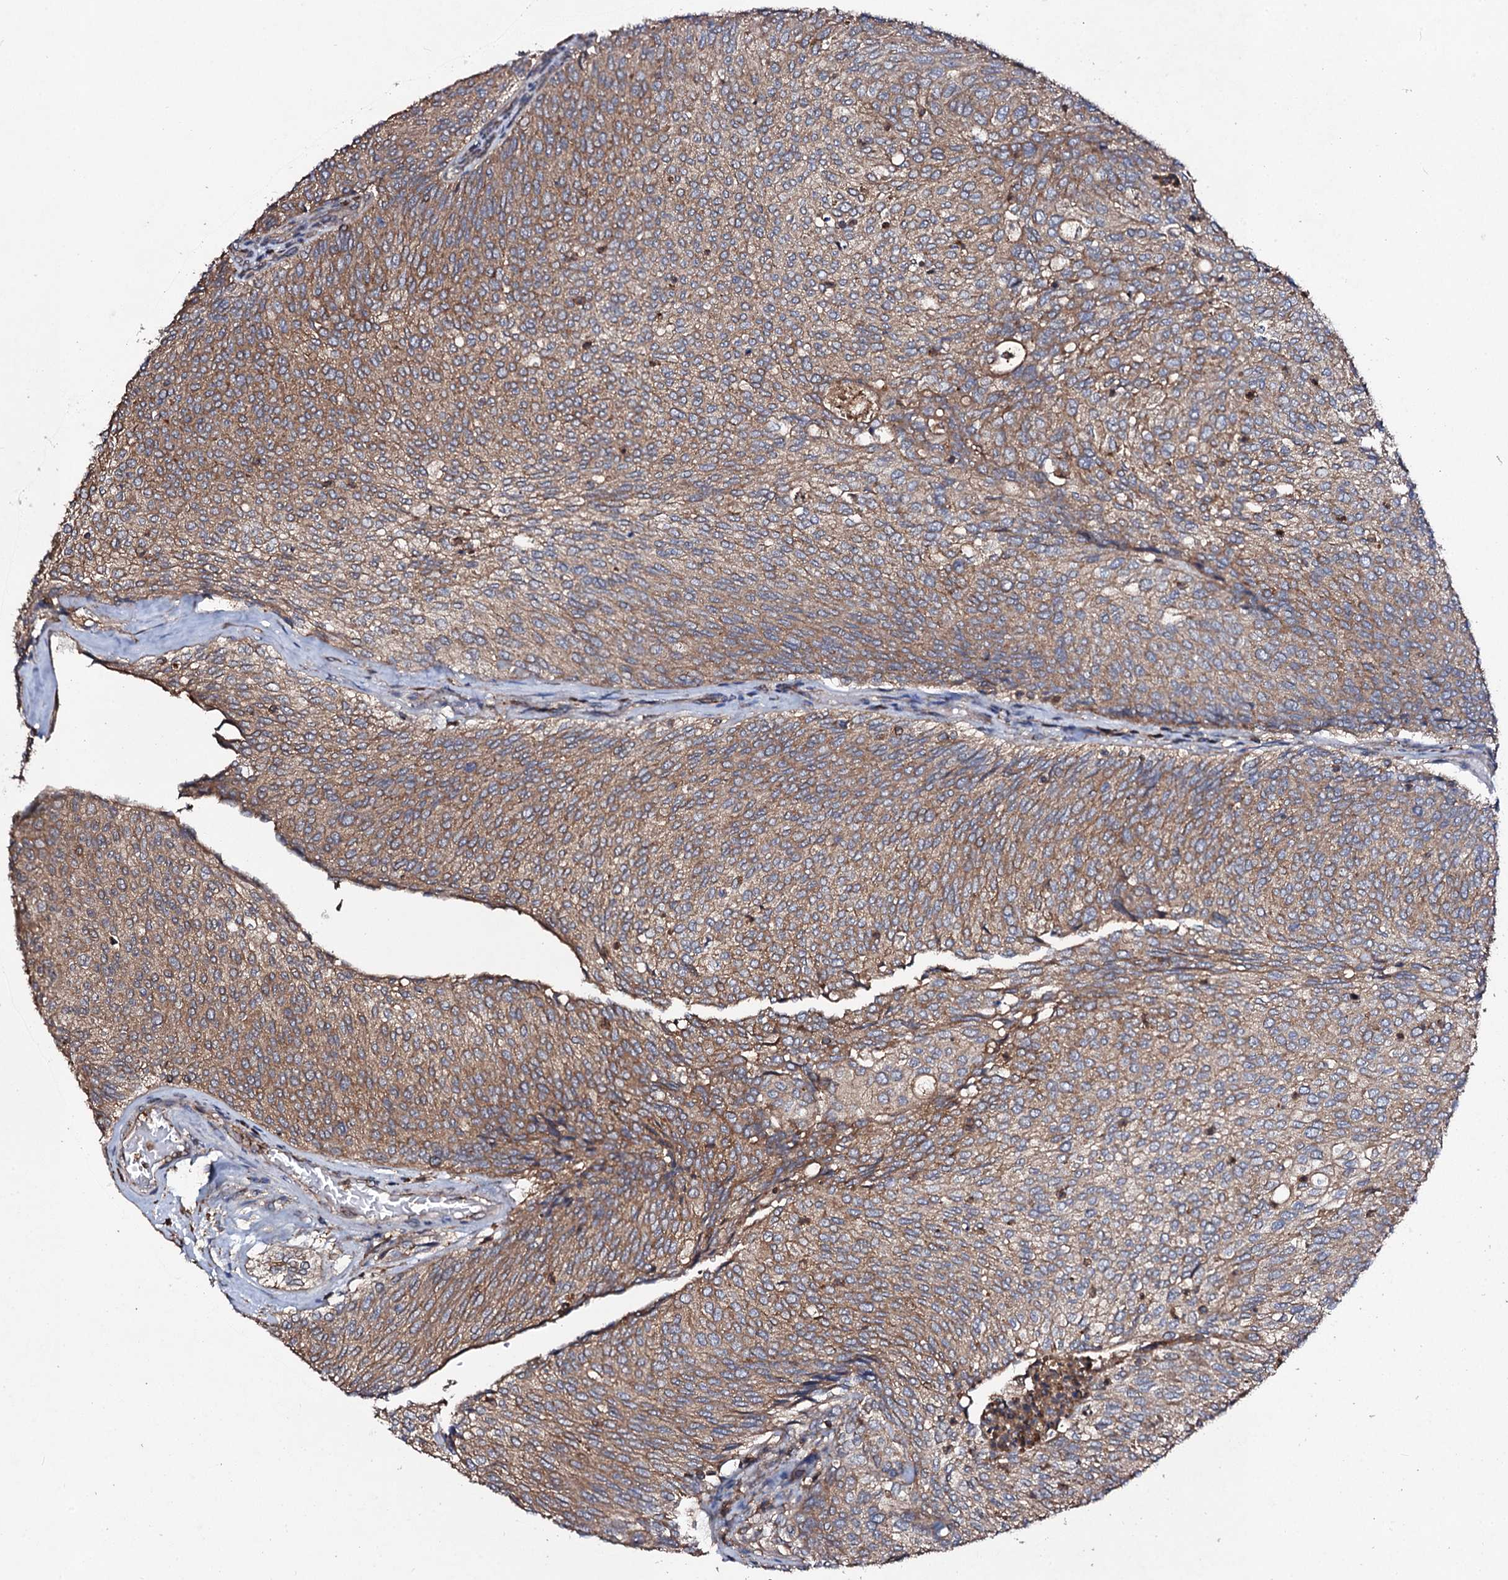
{"staining": {"intensity": "moderate", "quantity": "25%-75%", "location": "cytoplasmic/membranous,nuclear"}, "tissue": "urothelial cancer", "cell_type": "Tumor cells", "image_type": "cancer", "snomed": [{"axis": "morphology", "description": "Urothelial carcinoma, Low grade"}, {"axis": "topography", "description": "Urinary bladder"}], "caption": "Protein staining exhibits moderate cytoplasmic/membranous and nuclear staining in approximately 25%-75% of tumor cells in urothelial cancer.", "gene": "COG6", "patient": {"sex": "female", "age": 79}}